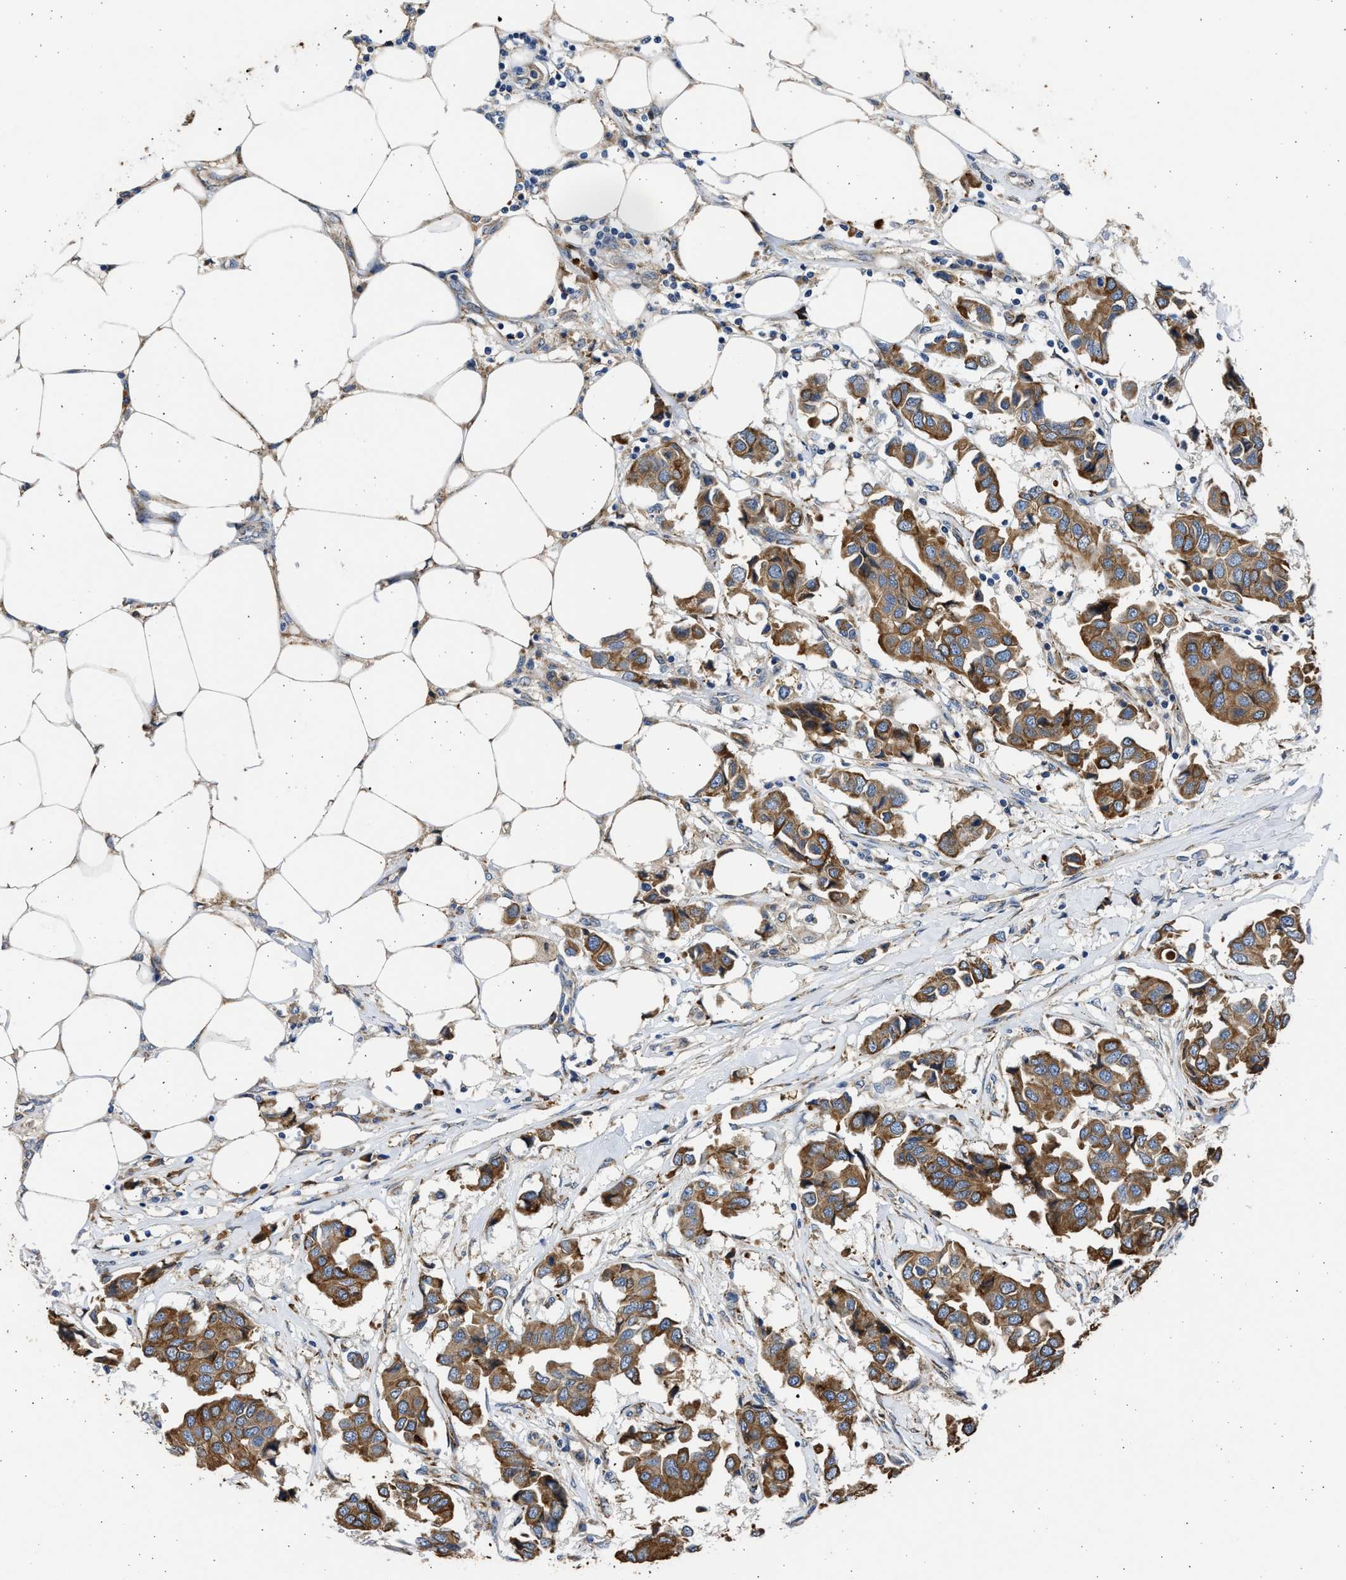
{"staining": {"intensity": "moderate", "quantity": ">75%", "location": "cytoplasmic/membranous"}, "tissue": "breast cancer", "cell_type": "Tumor cells", "image_type": "cancer", "snomed": [{"axis": "morphology", "description": "Duct carcinoma"}, {"axis": "topography", "description": "Breast"}], "caption": "Human breast intraductal carcinoma stained with a brown dye reveals moderate cytoplasmic/membranous positive positivity in approximately >75% of tumor cells.", "gene": "PLD2", "patient": {"sex": "female", "age": 80}}